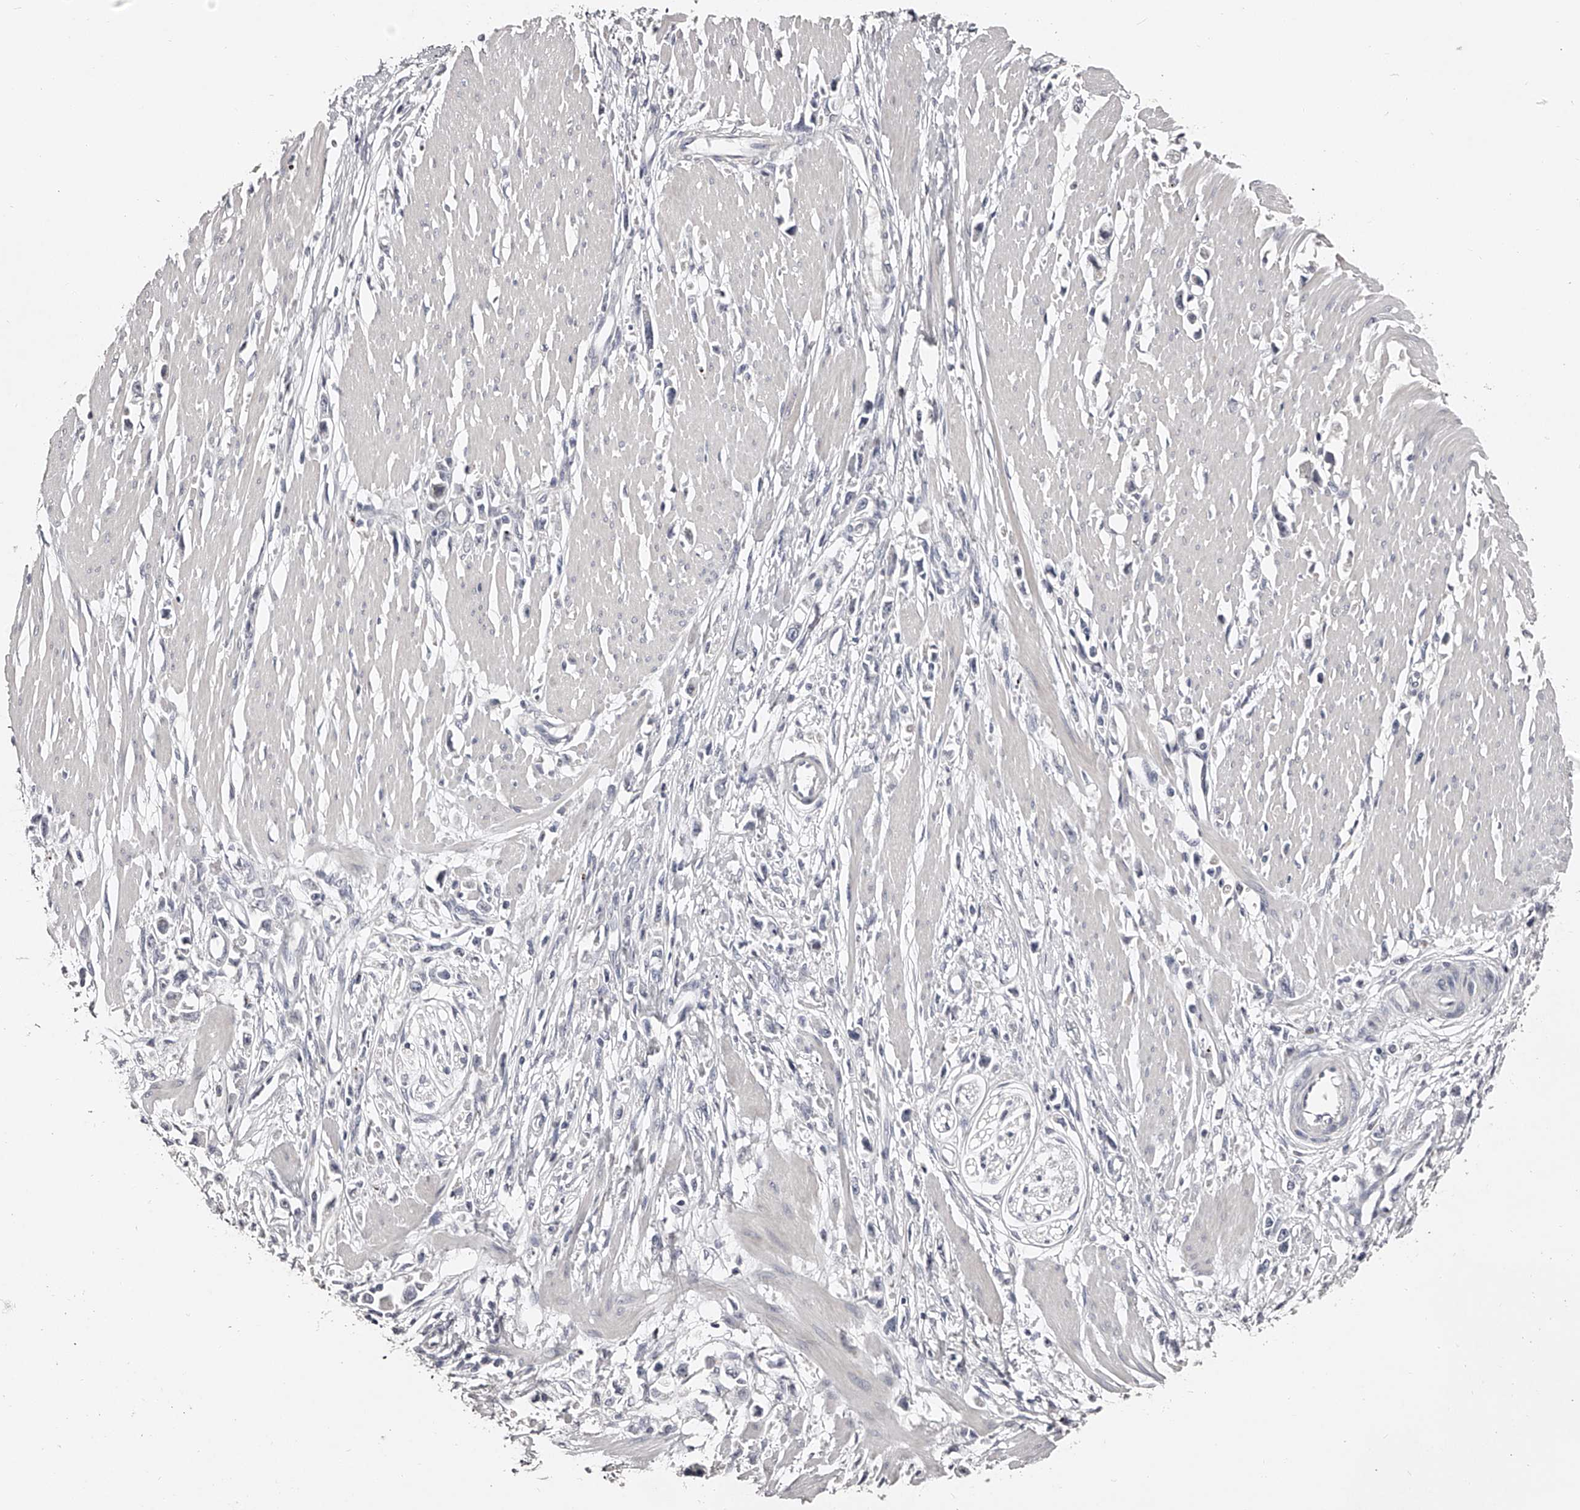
{"staining": {"intensity": "negative", "quantity": "none", "location": "none"}, "tissue": "stomach cancer", "cell_type": "Tumor cells", "image_type": "cancer", "snomed": [{"axis": "morphology", "description": "Adenocarcinoma, NOS"}, {"axis": "topography", "description": "Stomach"}], "caption": "An IHC micrograph of stomach cancer (adenocarcinoma) is shown. There is no staining in tumor cells of stomach cancer (adenocarcinoma).", "gene": "NT5DC1", "patient": {"sex": "female", "age": 59}}